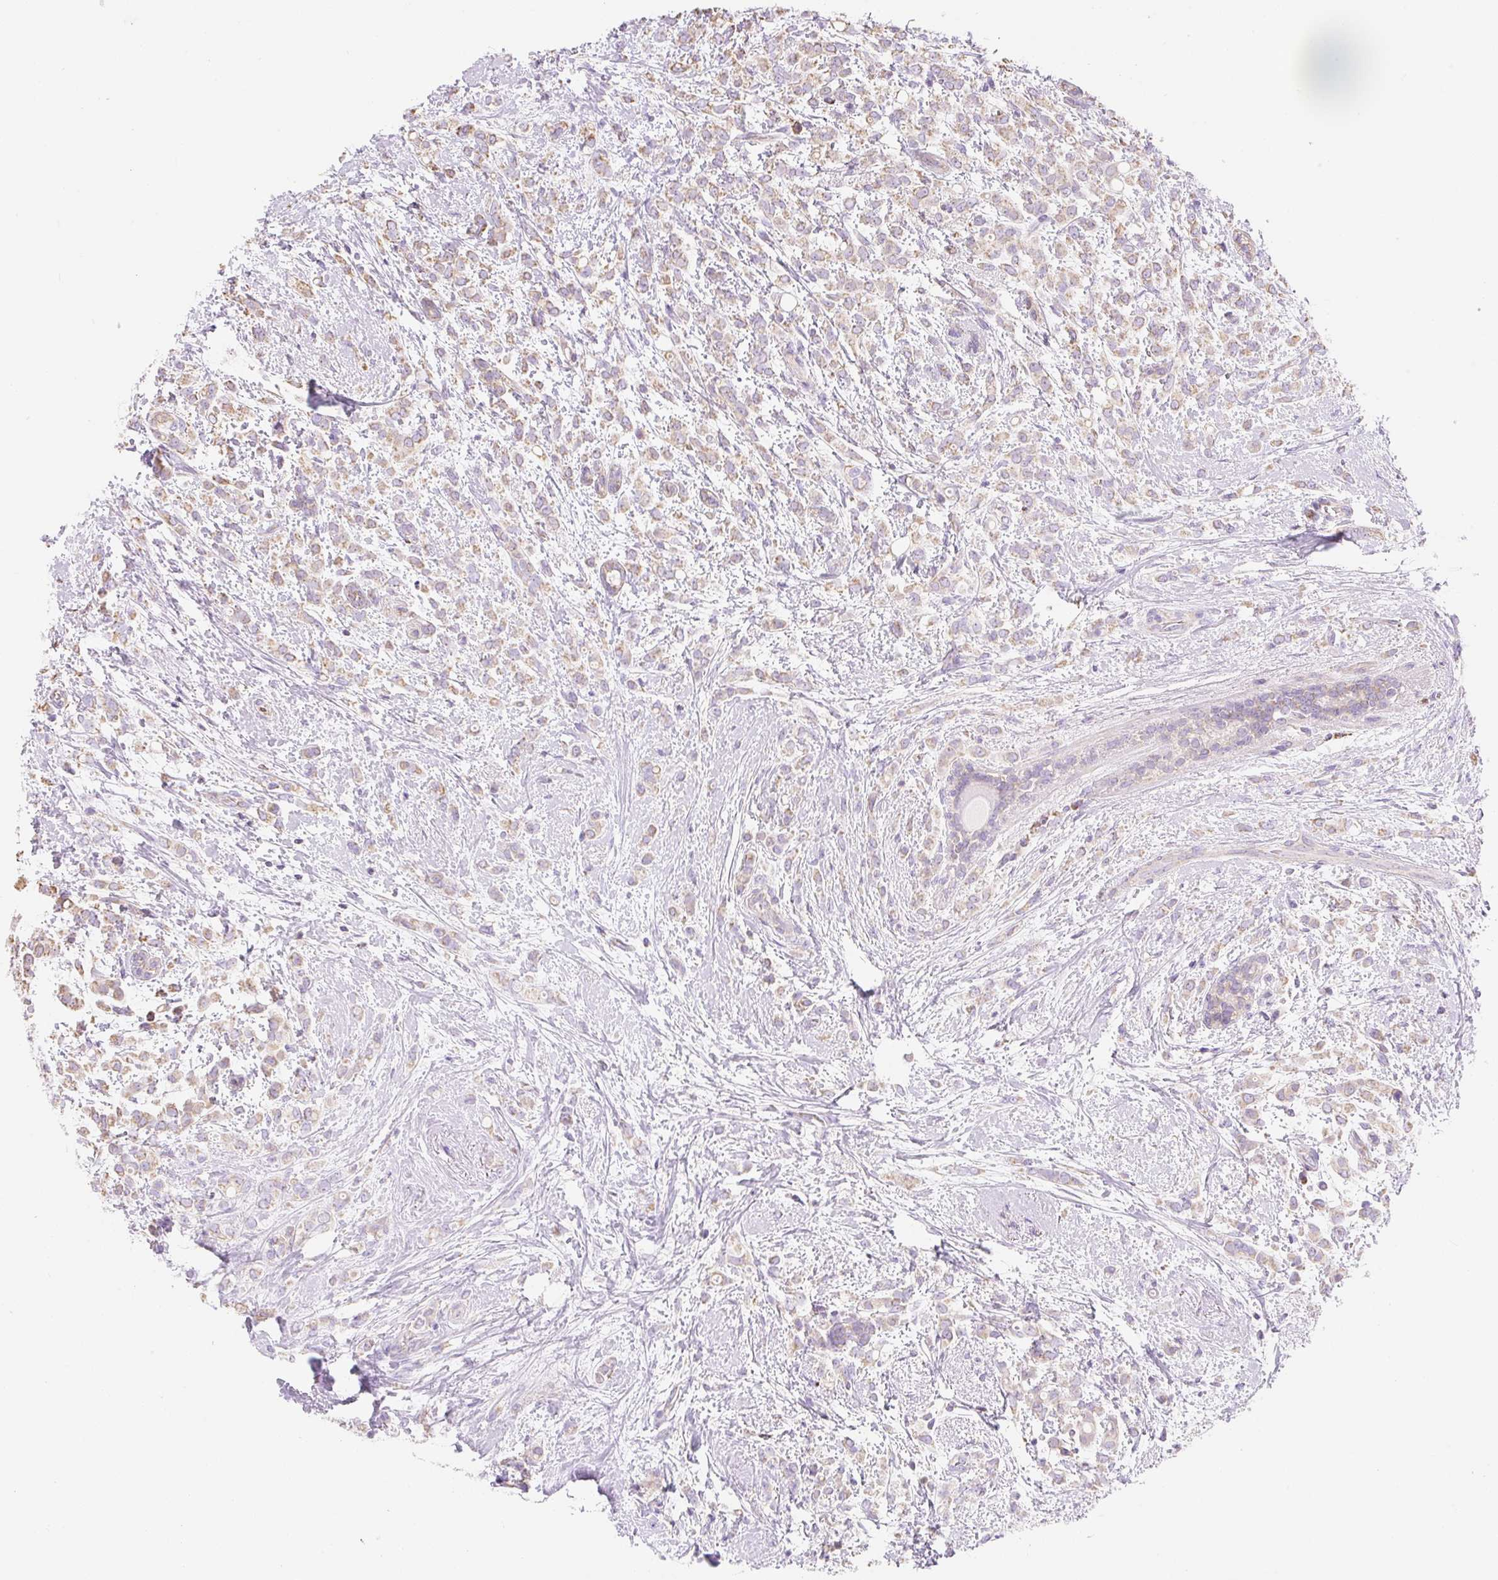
{"staining": {"intensity": "weak", "quantity": ">75%", "location": "cytoplasmic/membranous"}, "tissue": "breast cancer", "cell_type": "Tumor cells", "image_type": "cancer", "snomed": [{"axis": "morphology", "description": "Lobular carcinoma"}, {"axis": "topography", "description": "Breast"}], "caption": "Lobular carcinoma (breast) stained with a protein marker reveals weak staining in tumor cells.", "gene": "DHX35", "patient": {"sex": "female", "age": 68}}